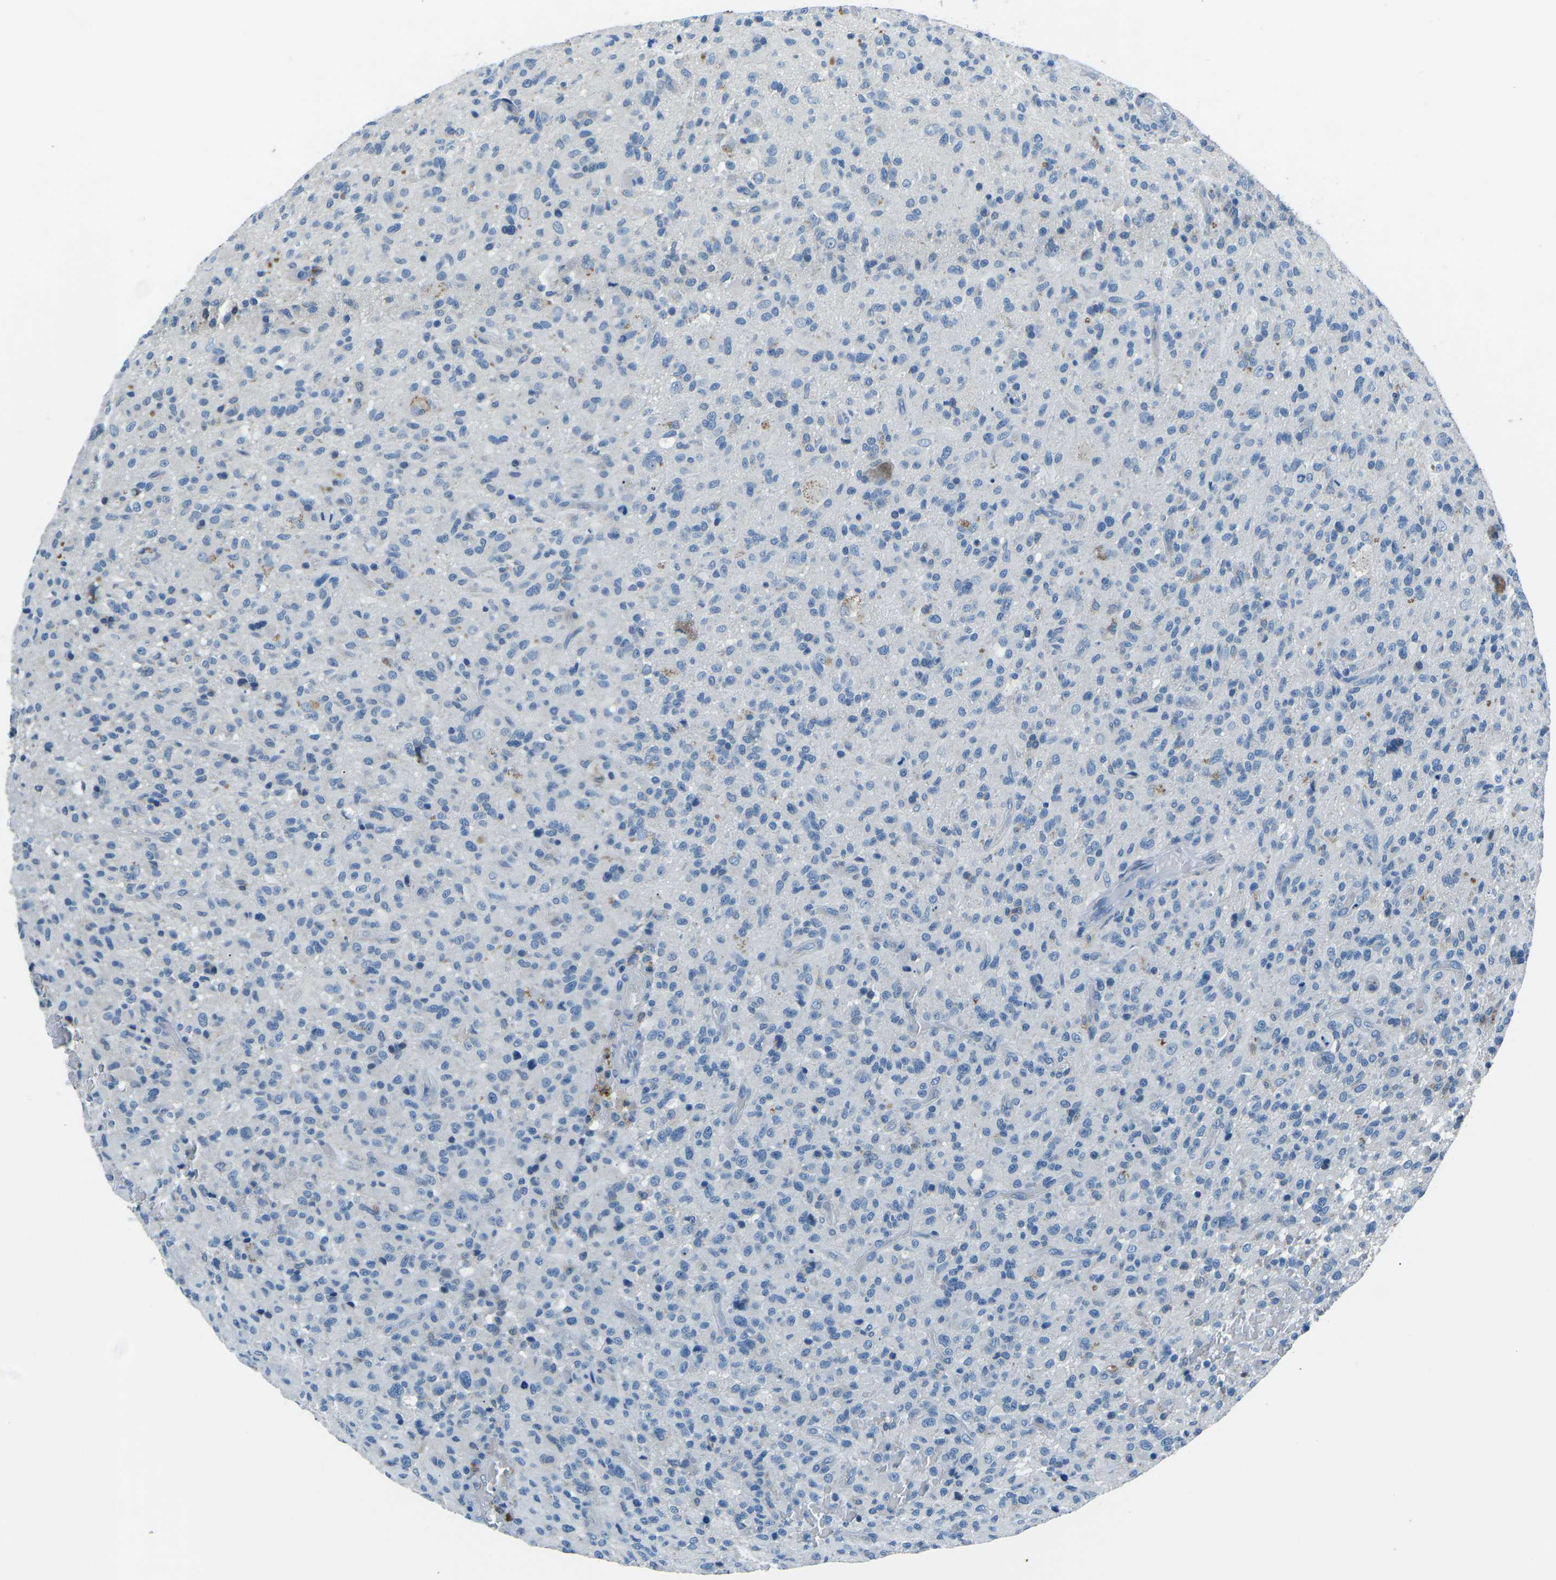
{"staining": {"intensity": "weak", "quantity": "<25%", "location": "cytoplasmic/membranous"}, "tissue": "glioma", "cell_type": "Tumor cells", "image_type": "cancer", "snomed": [{"axis": "morphology", "description": "Glioma, malignant, High grade"}, {"axis": "topography", "description": "Brain"}], "caption": "A high-resolution photomicrograph shows immunohistochemistry (IHC) staining of glioma, which exhibits no significant positivity in tumor cells.", "gene": "CD1D", "patient": {"sex": "male", "age": 71}}